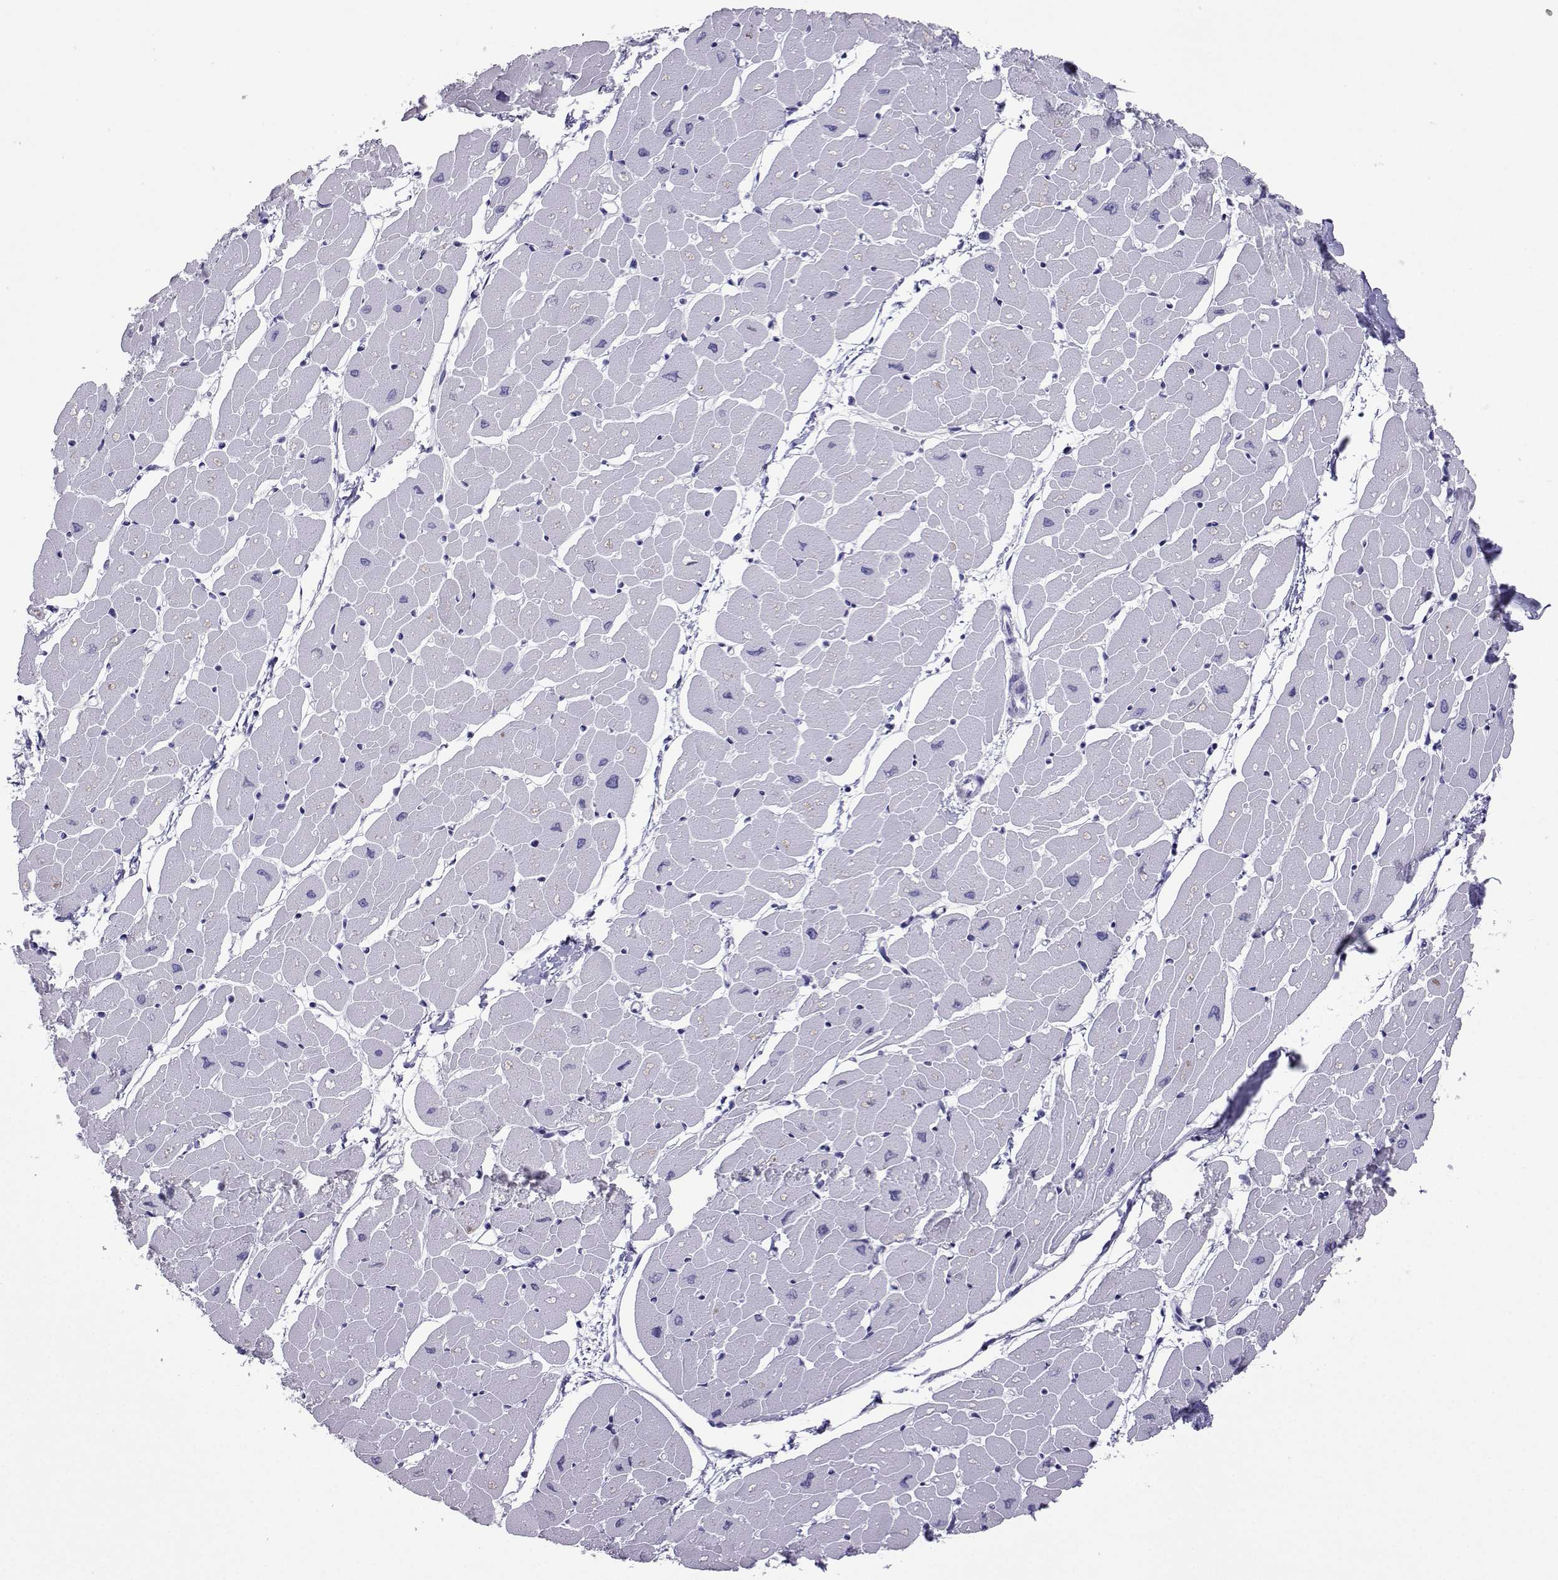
{"staining": {"intensity": "negative", "quantity": "none", "location": "none"}, "tissue": "heart muscle", "cell_type": "Cardiomyocytes", "image_type": "normal", "snomed": [{"axis": "morphology", "description": "Normal tissue, NOS"}, {"axis": "topography", "description": "Heart"}], "caption": "Immunohistochemistry (IHC) image of benign heart muscle: heart muscle stained with DAB shows no significant protein staining in cardiomyocytes.", "gene": "LORICRIN", "patient": {"sex": "male", "age": 57}}